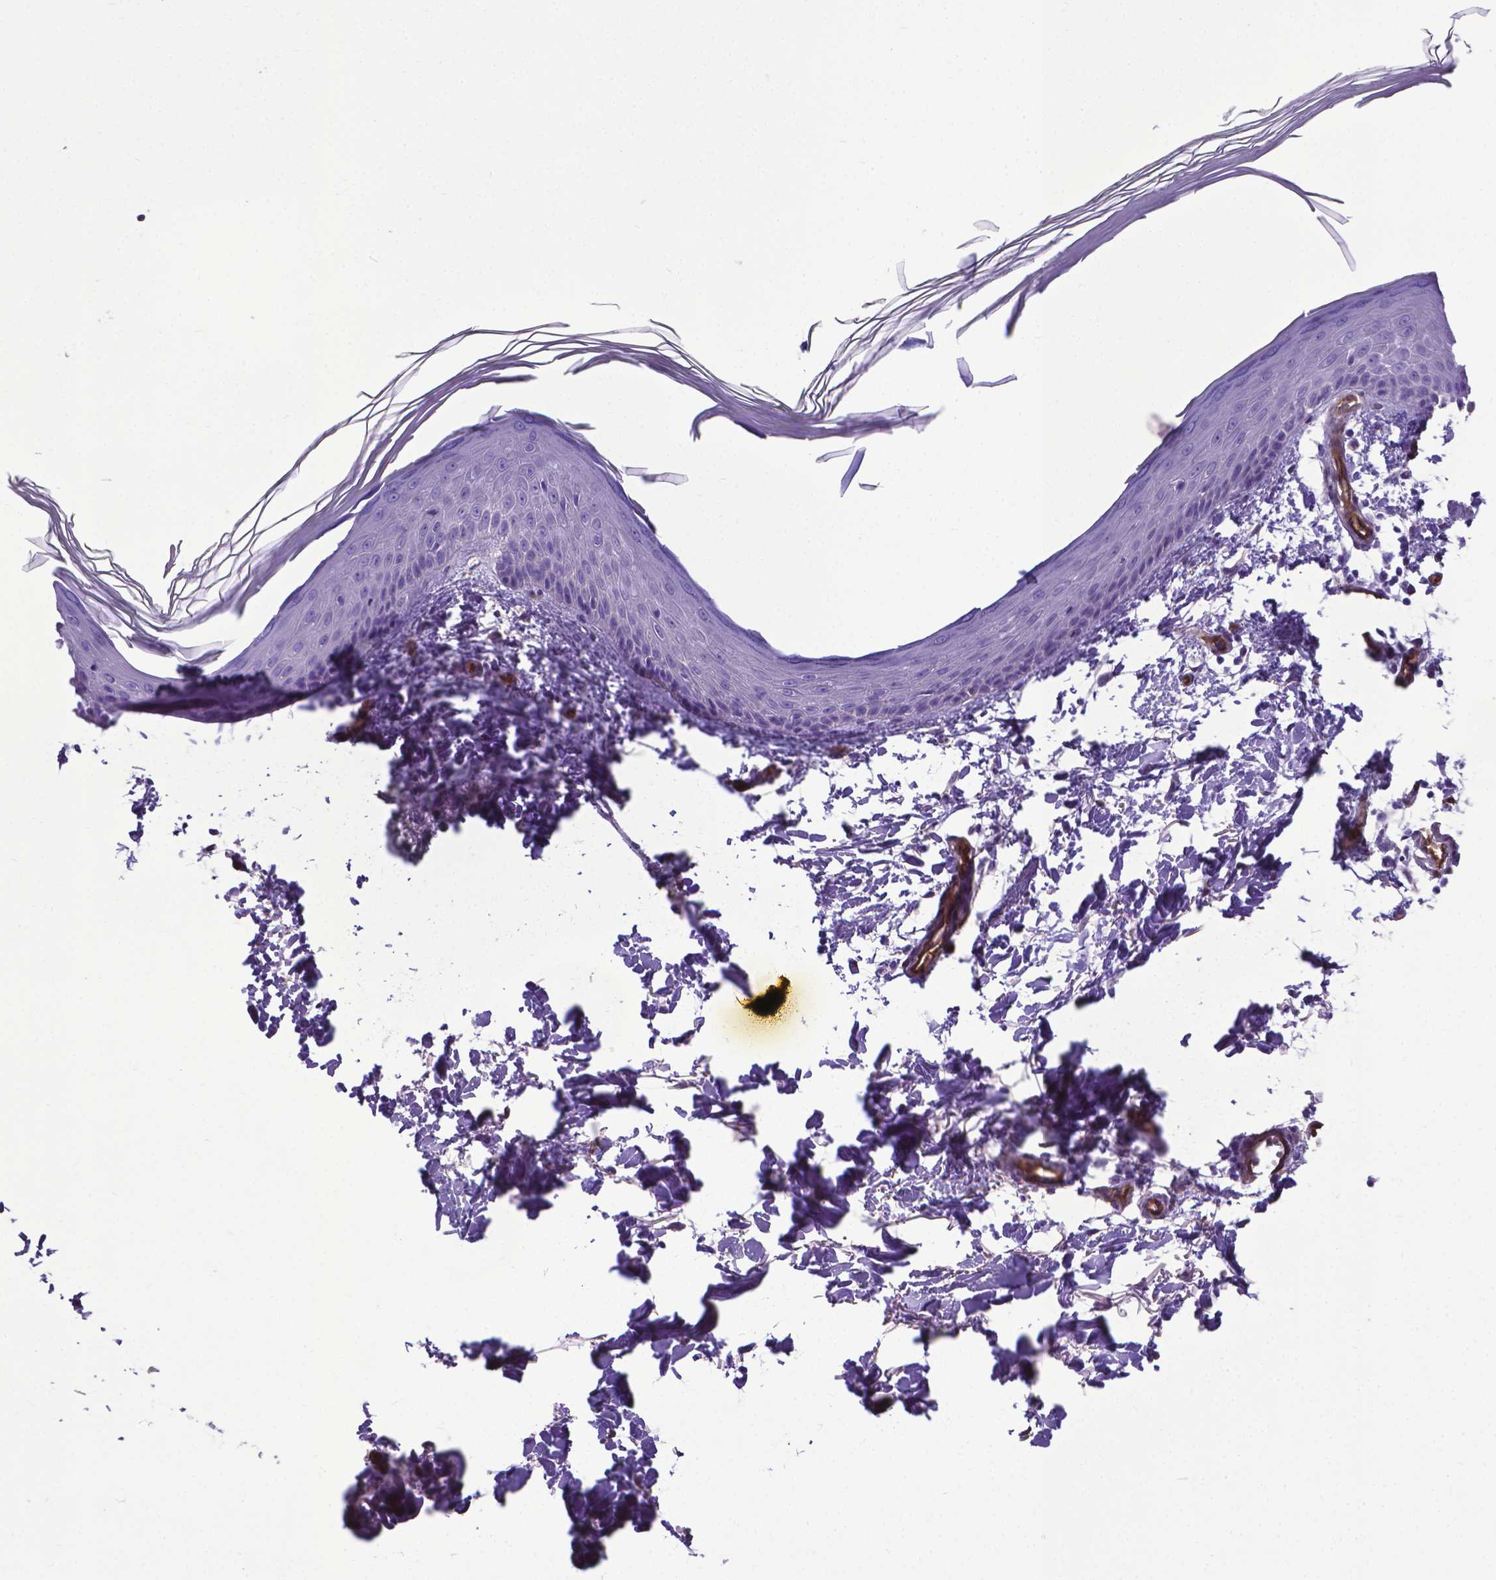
{"staining": {"intensity": "negative", "quantity": "none", "location": "none"}, "tissue": "skin", "cell_type": "Fibroblasts", "image_type": "normal", "snomed": [{"axis": "morphology", "description": "Normal tissue, NOS"}, {"axis": "topography", "description": "Skin"}], "caption": "IHC of benign human skin displays no expression in fibroblasts.", "gene": "CLIC4", "patient": {"sex": "female", "age": 62}}